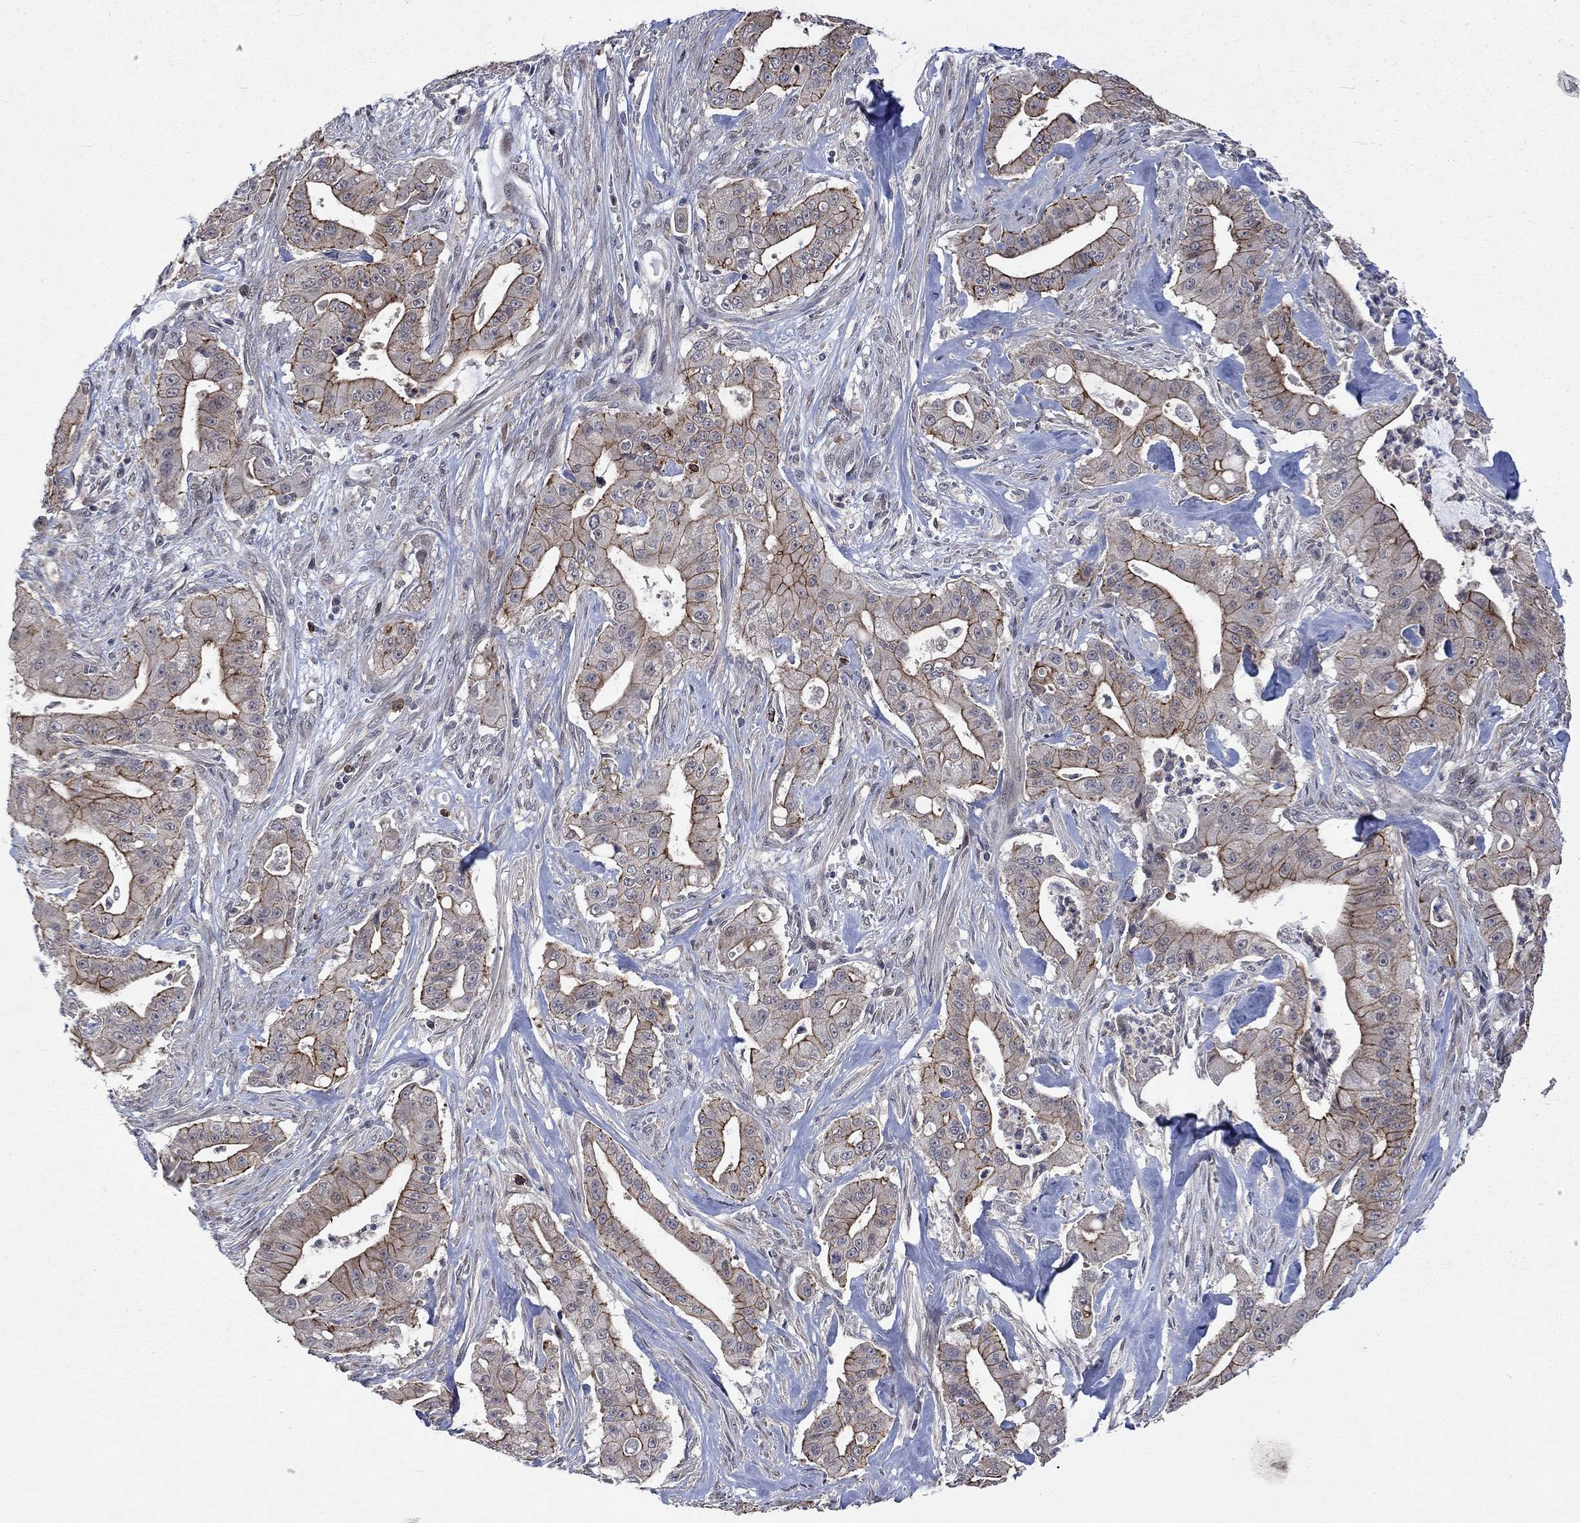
{"staining": {"intensity": "moderate", "quantity": "25%-75%", "location": "cytoplasmic/membranous"}, "tissue": "pancreatic cancer", "cell_type": "Tumor cells", "image_type": "cancer", "snomed": [{"axis": "morphology", "description": "Normal tissue, NOS"}, {"axis": "morphology", "description": "Inflammation, NOS"}, {"axis": "morphology", "description": "Adenocarcinoma, NOS"}, {"axis": "topography", "description": "Pancreas"}], "caption": "Protein analysis of adenocarcinoma (pancreatic) tissue demonstrates moderate cytoplasmic/membranous expression in approximately 25%-75% of tumor cells.", "gene": "PPP1R9A", "patient": {"sex": "male", "age": 57}}